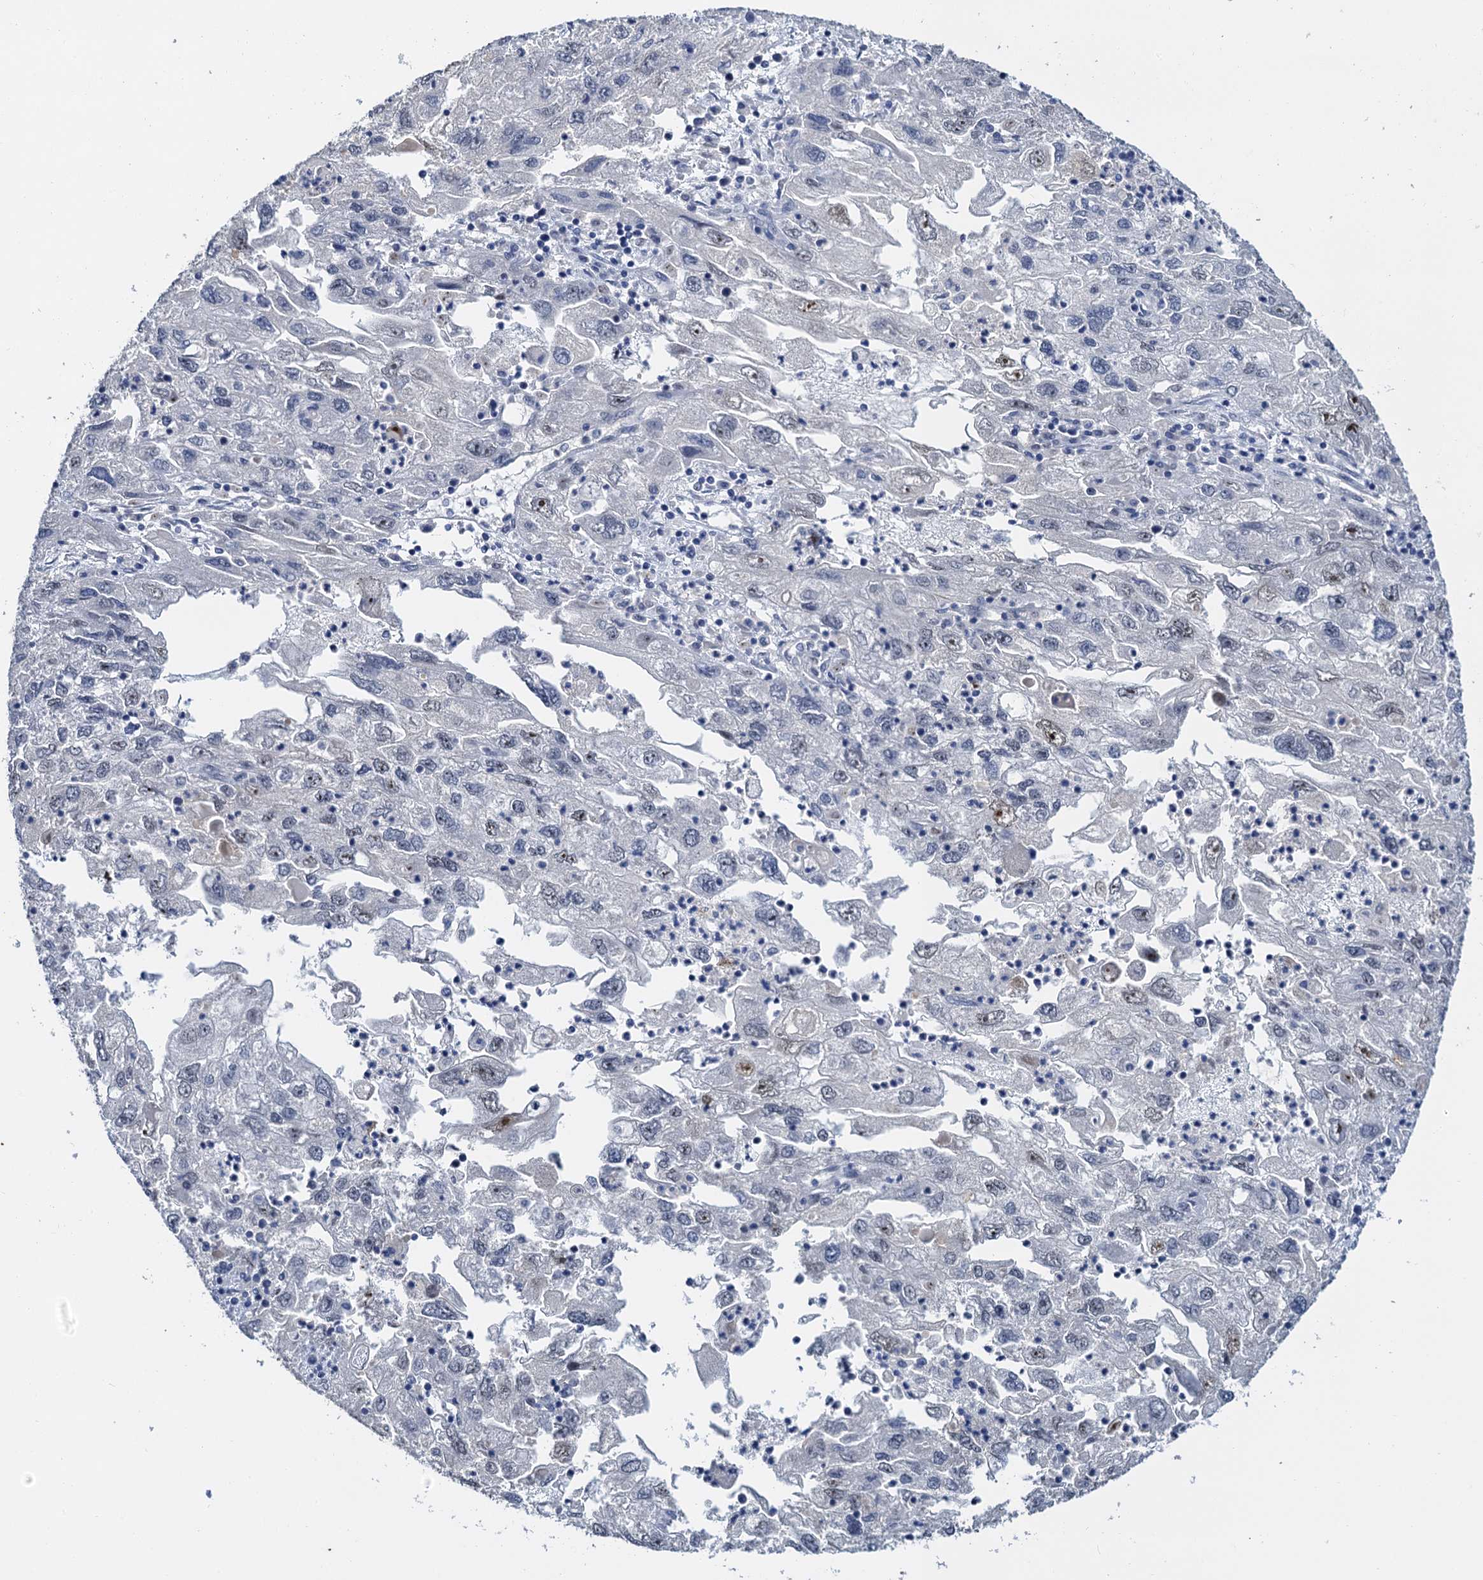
{"staining": {"intensity": "weak", "quantity": "<25%", "location": "nuclear"}, "tissue": "endometrial cancer", "cell_type": "Tumor cells", "image_type": "cancer", "snomed": [{"axis": "morphology", "description": "Adenocarcinoma, NOS"}, {"axis": "topography", "description": "Endometrium"}], "caption": "Endometrial adenocarcinoma stained for a protein using immunohistochemistry (IHC) displays no positivity tumor cells.", "gene": "NOP2", "patient": {"sex": "female", "age": 49}}